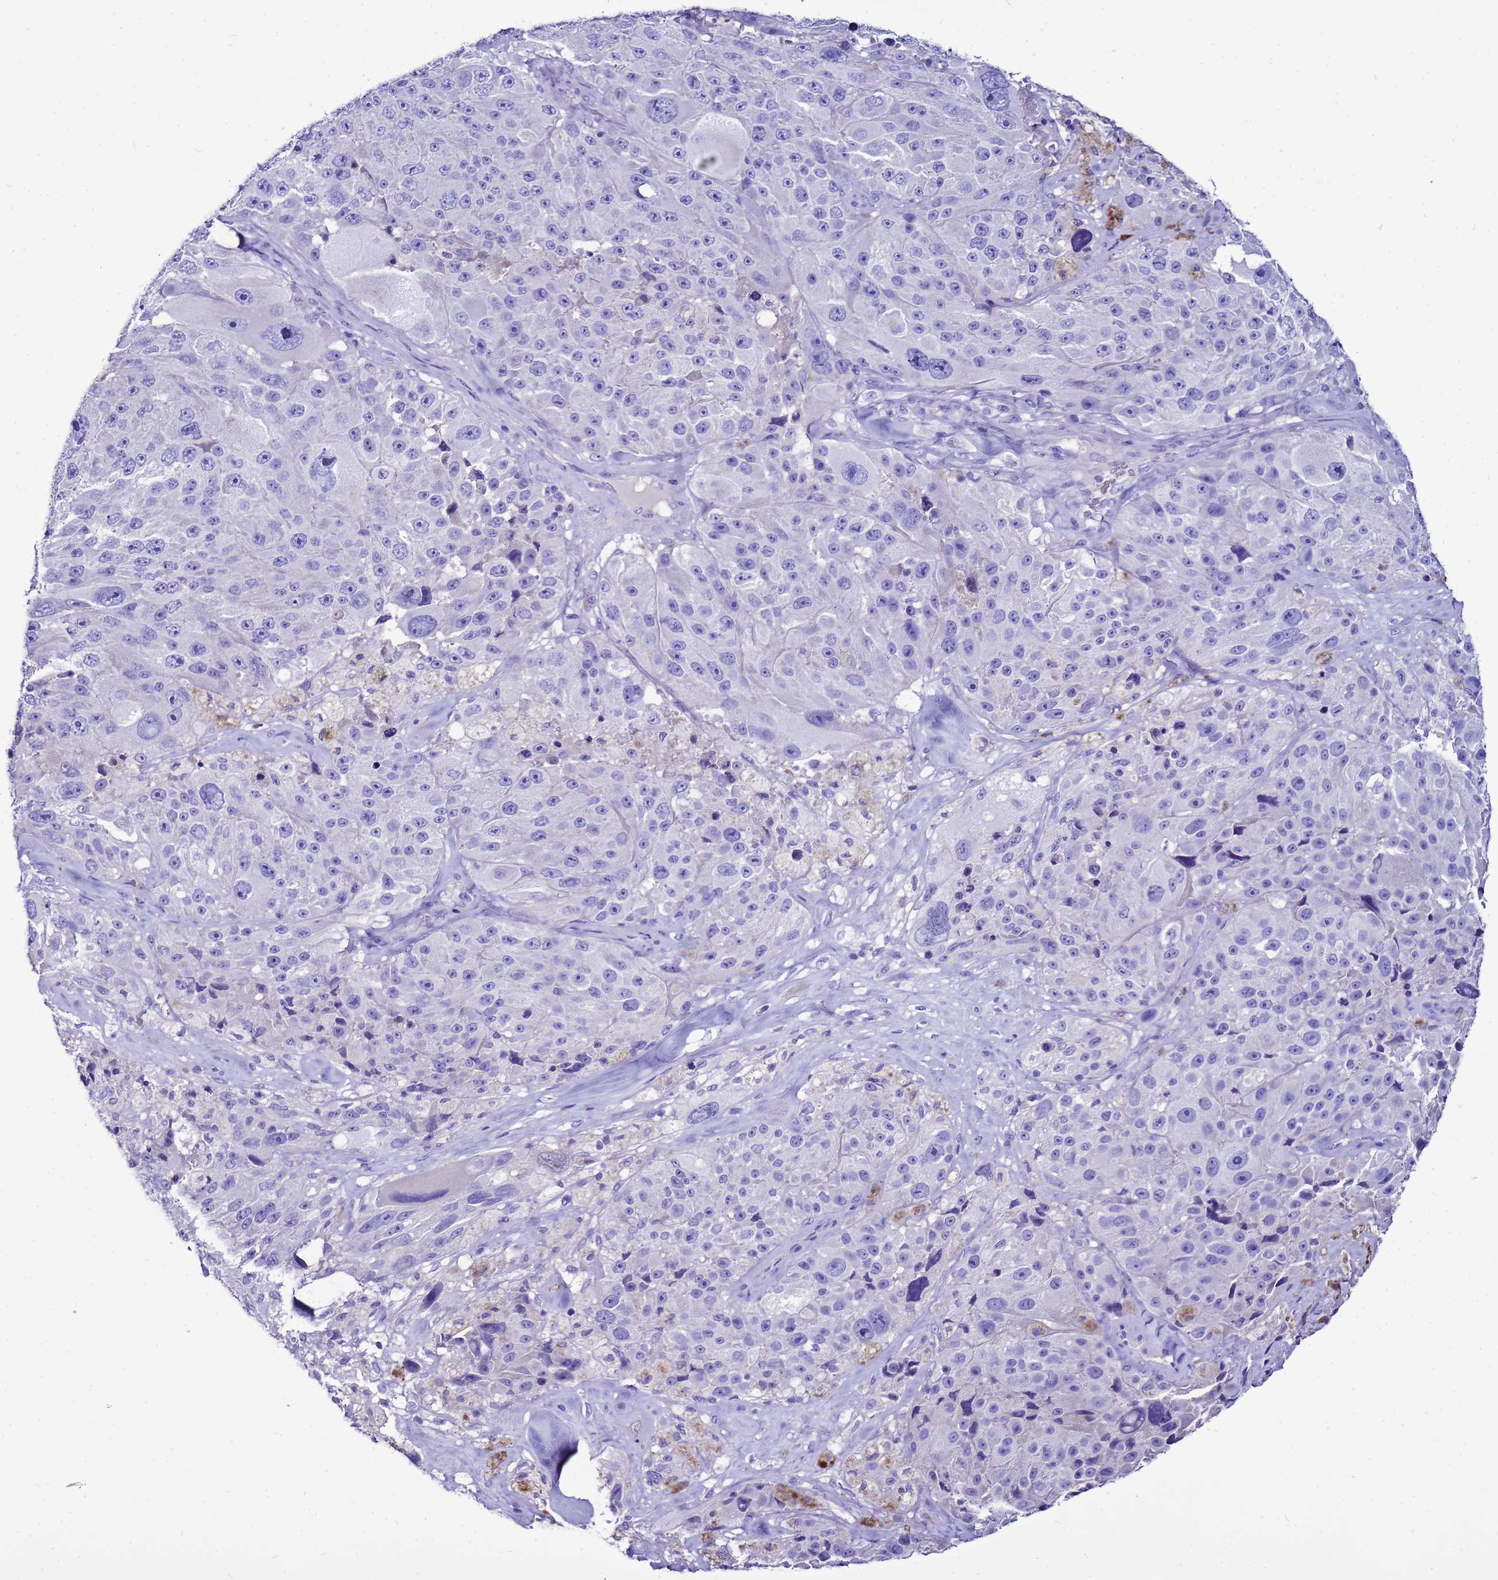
{"staining": {"intensity": "negative", "quantity": "none", "location": "none"}, "tissue": "melanoma", "cell_type": "Tumor cells", "image_type": "cancer", "snomed": [{"axis": "morphology", "description": "Malignant melanoma, Metastatic site"}, {"axis": "topography", "description": "Lymph node"}], "caption": "IHC of human melanoma exhibits no staining in tumor cells. (DAB immunohistochemistry (IHC) visualized using brightfield microscopy, high magnification).", "gene": "BEST2", "patient": {"sex": "male", "age": 62}}